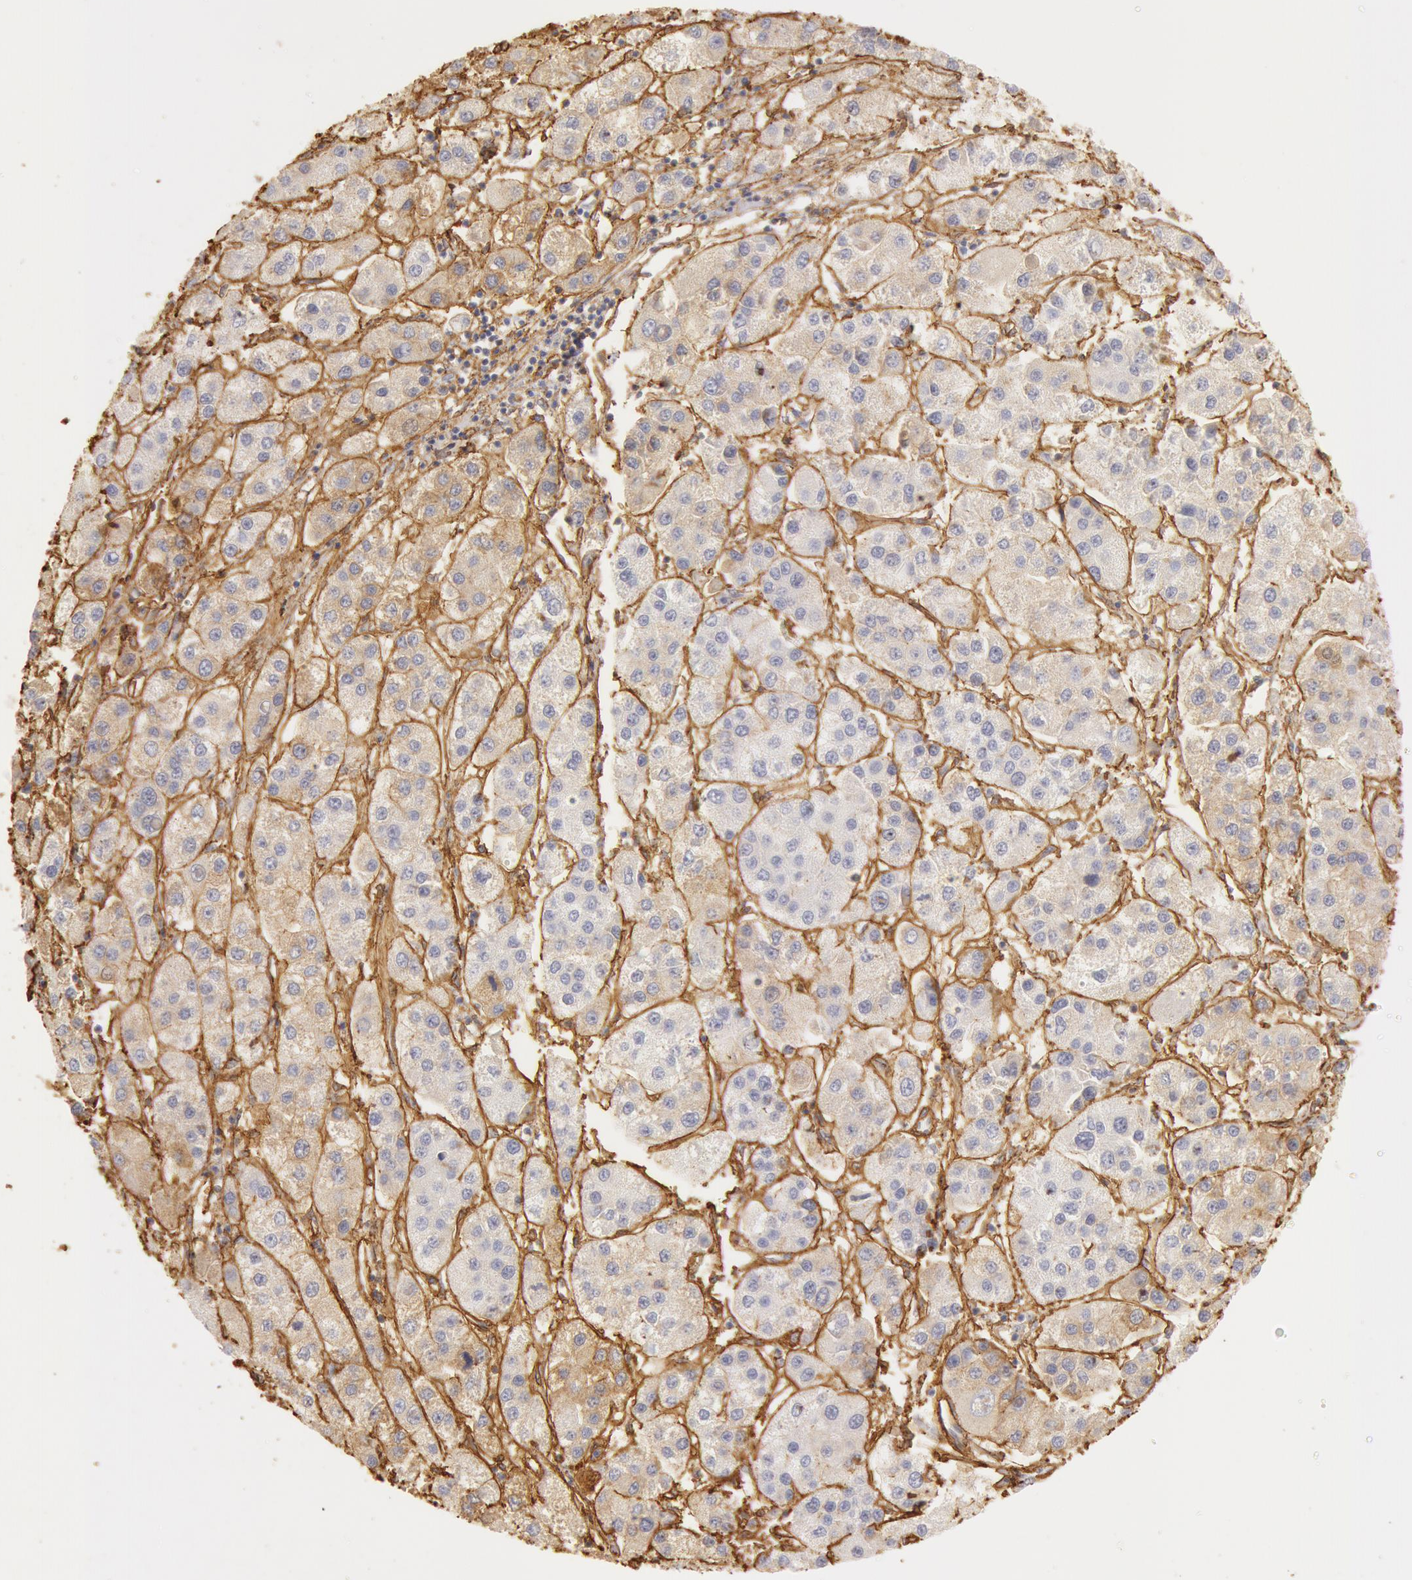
{"staining": {"intensity": "weak", "quantity": "25%-75%", "location": "cytoplasmic/membranous"}, "tissue": "liver cancer", "cell_type": "Tumor cells", "image_type": "cancer", "snomed": [{"axis": "morphology", "description": "Carcinoma, Hepatocellular, NOS"}, {"axis": "topography", "description": "Liver"}], "caption": "The histopathology image demonstrates a brown stain indicating the presence of a protein in the cytoplasmic/membranous of tumor cells in hepatocellular carcinoma (liver).", "gene": "COL4A1", "patient": {"sex": "female", "age": 85}}